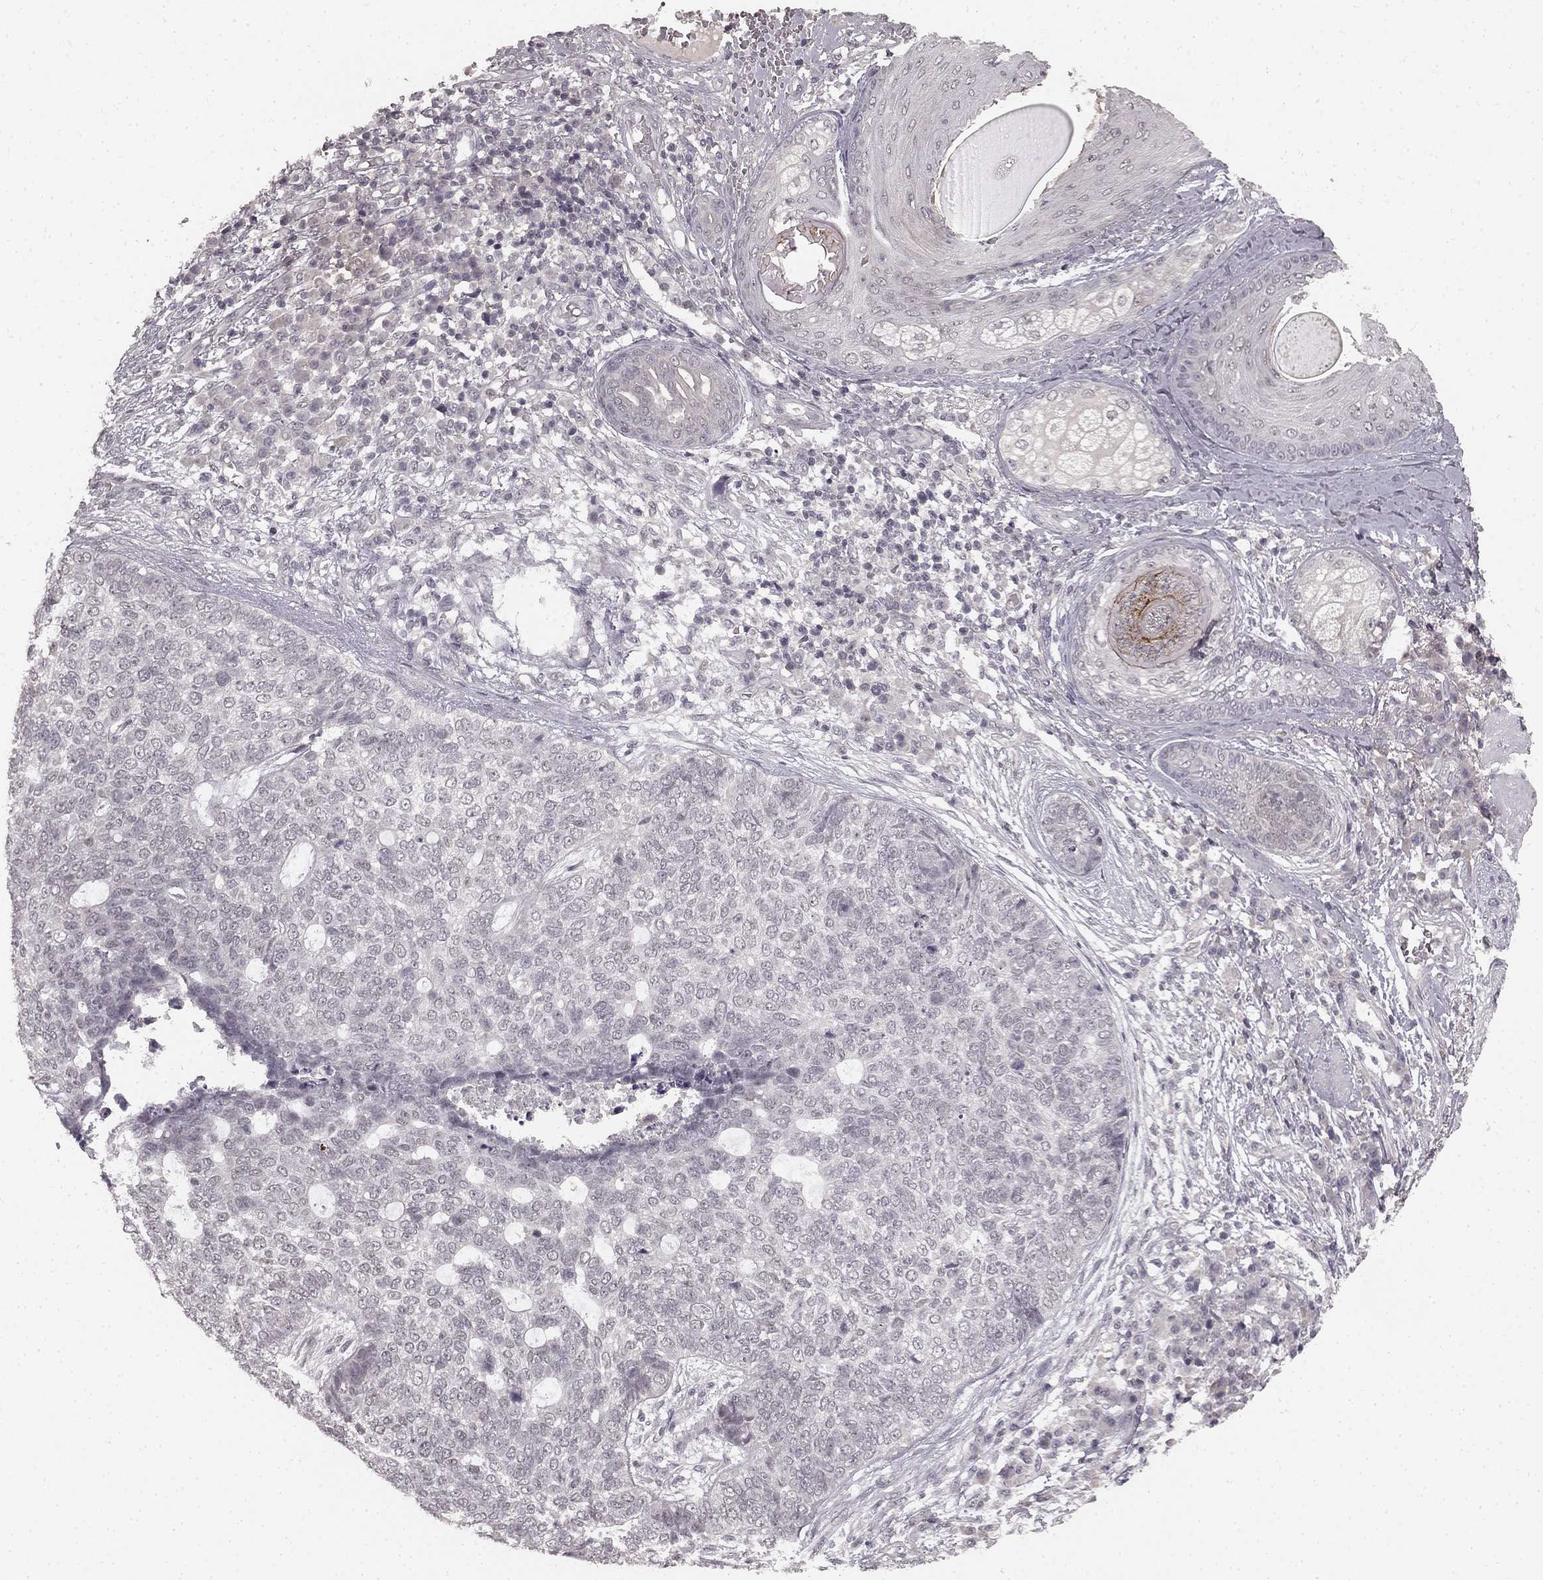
{"staining": {"intensity": "negative", "quantity": "none", "location": "none"}, "tissue": "skin cancer", "cell_type": "Tumor cells", "image_type": "cancer", "snomed": [{"axis": "morphology", "description": "Basal cell carcinoma"}, {"axis": "topography", "description": "Skin"}], "caption": "High power microscopy image of an immunohistochemistry histopathology image of skin cancer, revealing no significant expression in tumor cells. (DAB immunohistochemistry, high magnification).", "gene": "HCN4", "patient": {"sex": "female", "age": 69}}